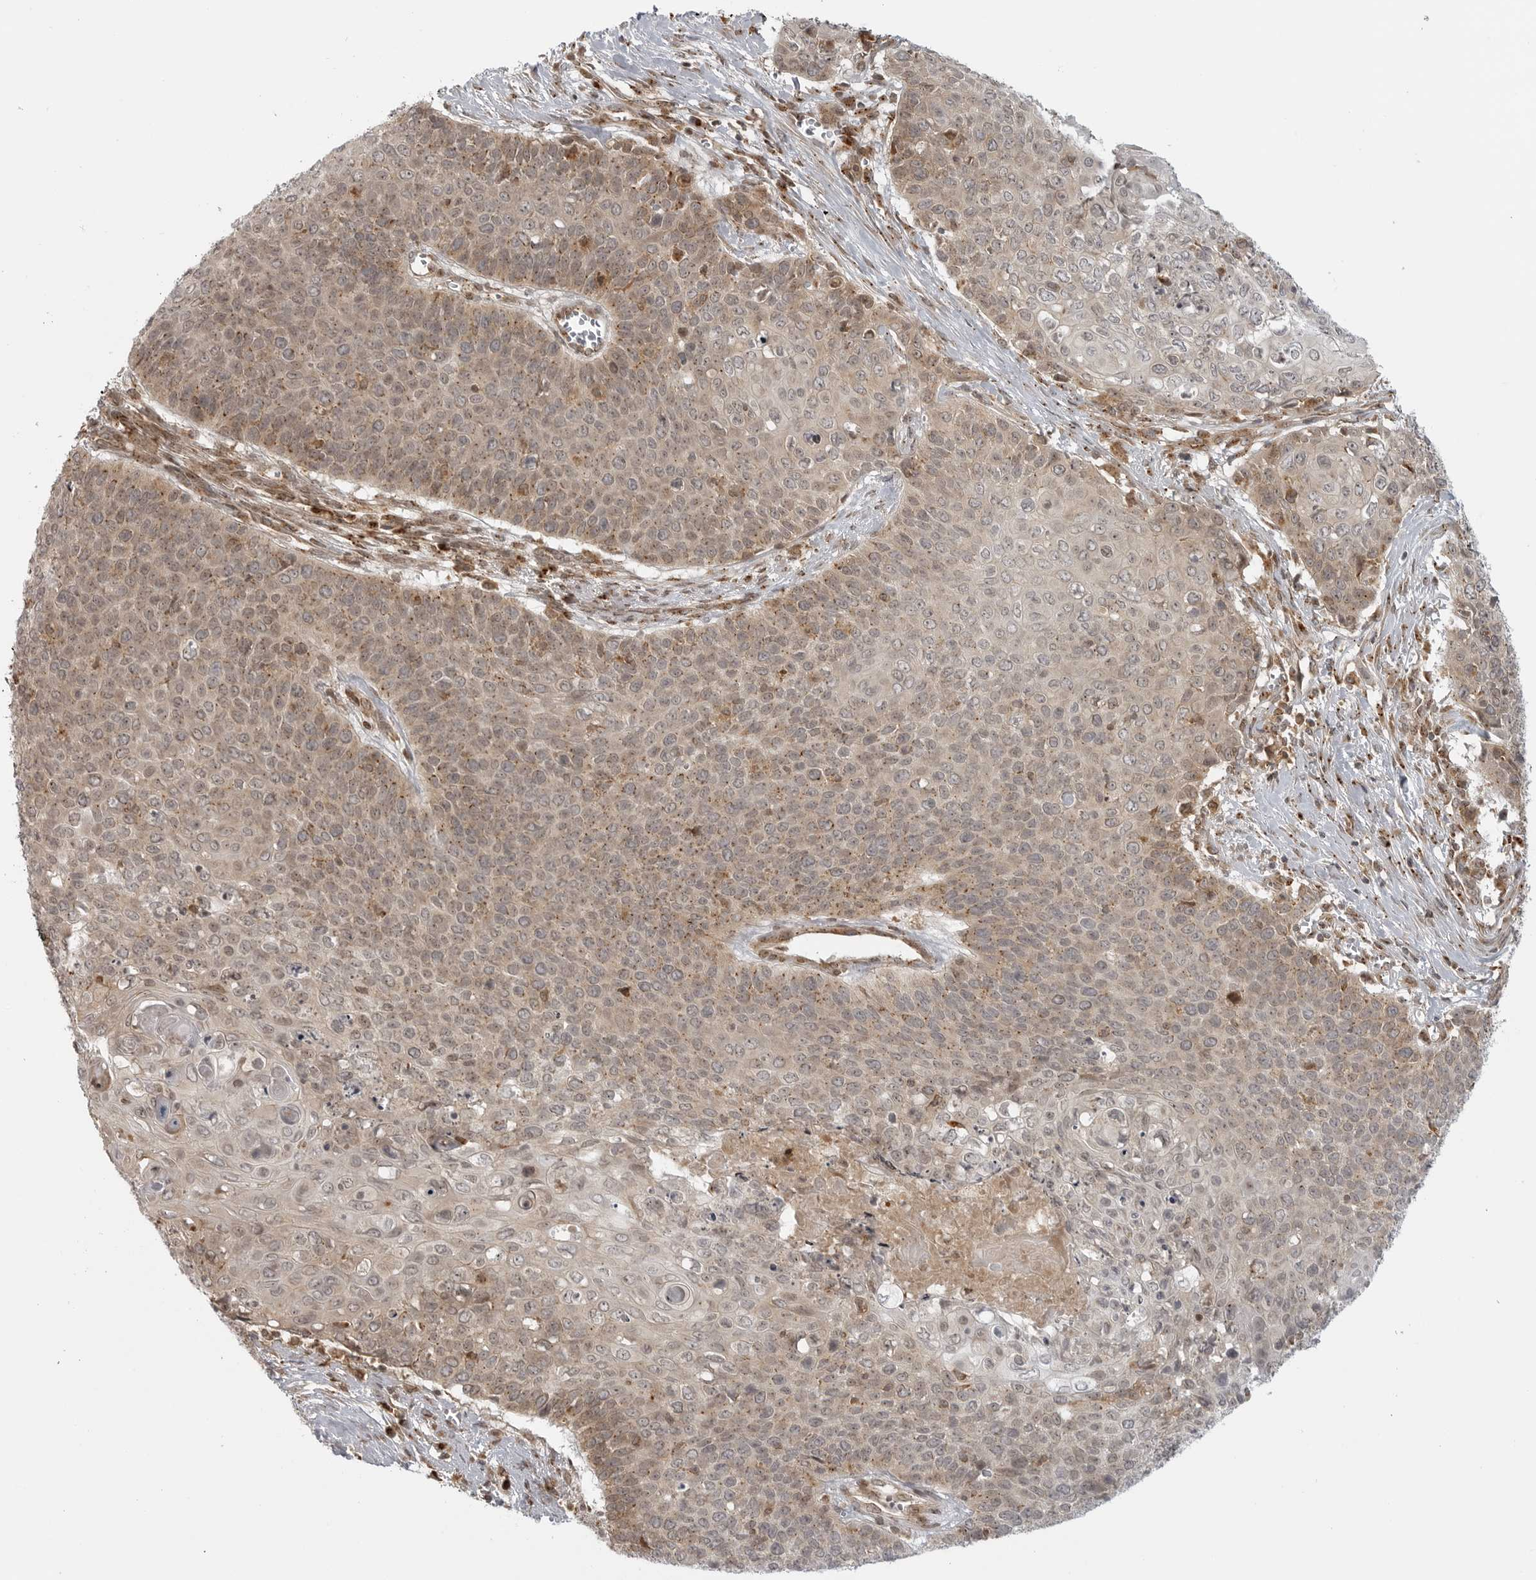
{"staining": {"intensity": "weak", "quantity": ">75%", "location": "cytoplasmic/membranous"}, "tissue": "cervical cancer", "cell_type": "Tumor cells", "image_type": "cancer", "snomed": [{"axis": "morphology", "description": "Squamous cell carcinoma, NOS"}, {"axis": "topography", "description": "Cervix"}], "caption": "An immunohistochemistry (IHC) image of tumor tissue is shown. Protein staining in brown highlights weak cytoplasmic/membranous positivity in cervical cancer within tumor cells.", "gene": "COPA", "patient": {"sex": "female", "age": 39}}